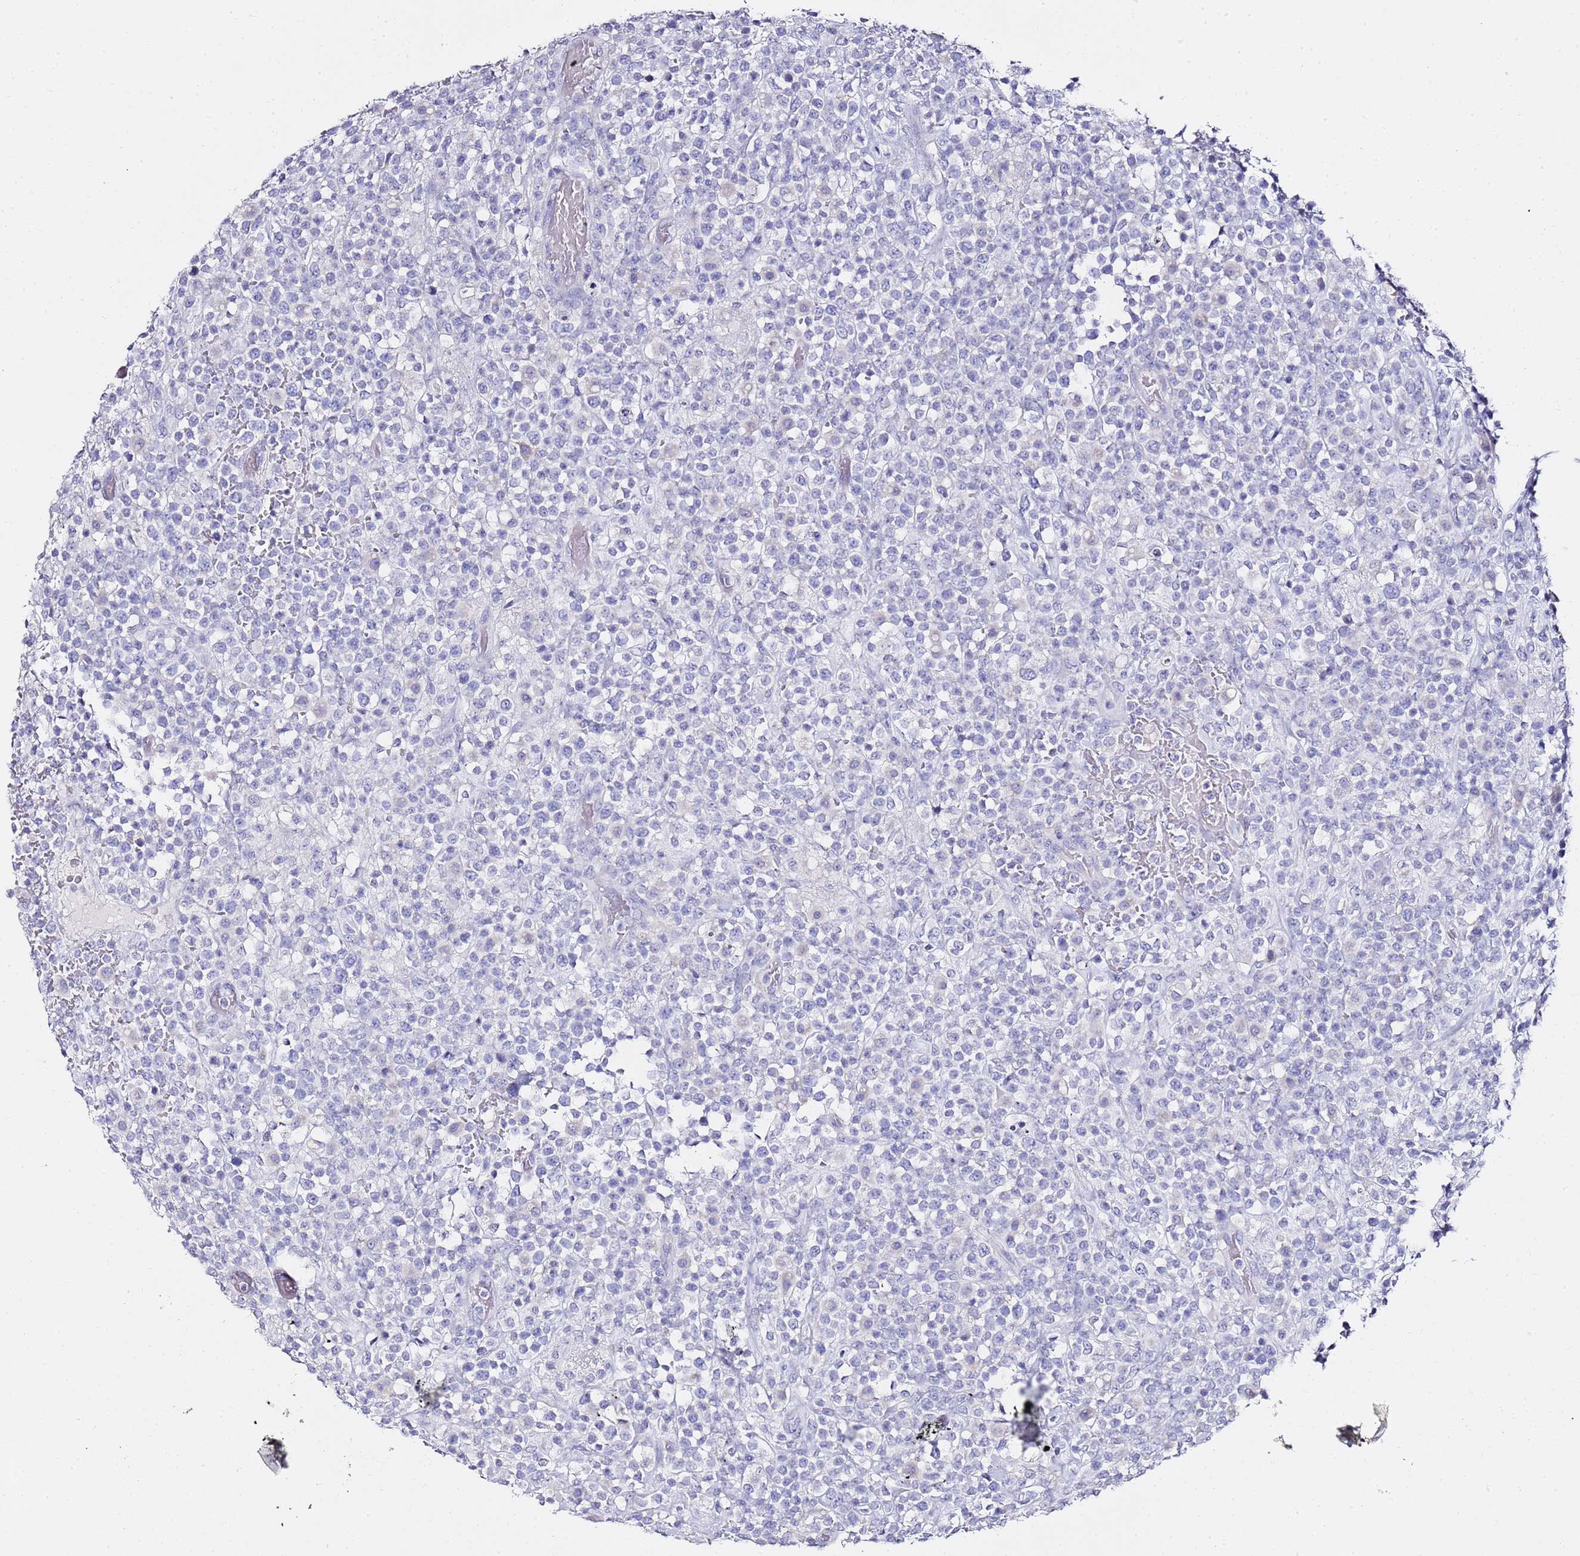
{"staining": {"intensity": "negative", "quantity": "none", "location": "none"}, "tissue": "lymphoma", "cell_type": "Tumor cells", "image_type": "cancer", "snomed": [{"axis": "morphology", "description": "Malignant lymphoma, non-Hodgkin's type, High grade"}, {"axis": "topography", "description": "Colon"}], "caption": "Immunohistochemistry (IHC) of human lymphoma displays no positivity in tumor cells.", "gene": "MYBPC3", "patient": {"sex": "female", "age": 53}}